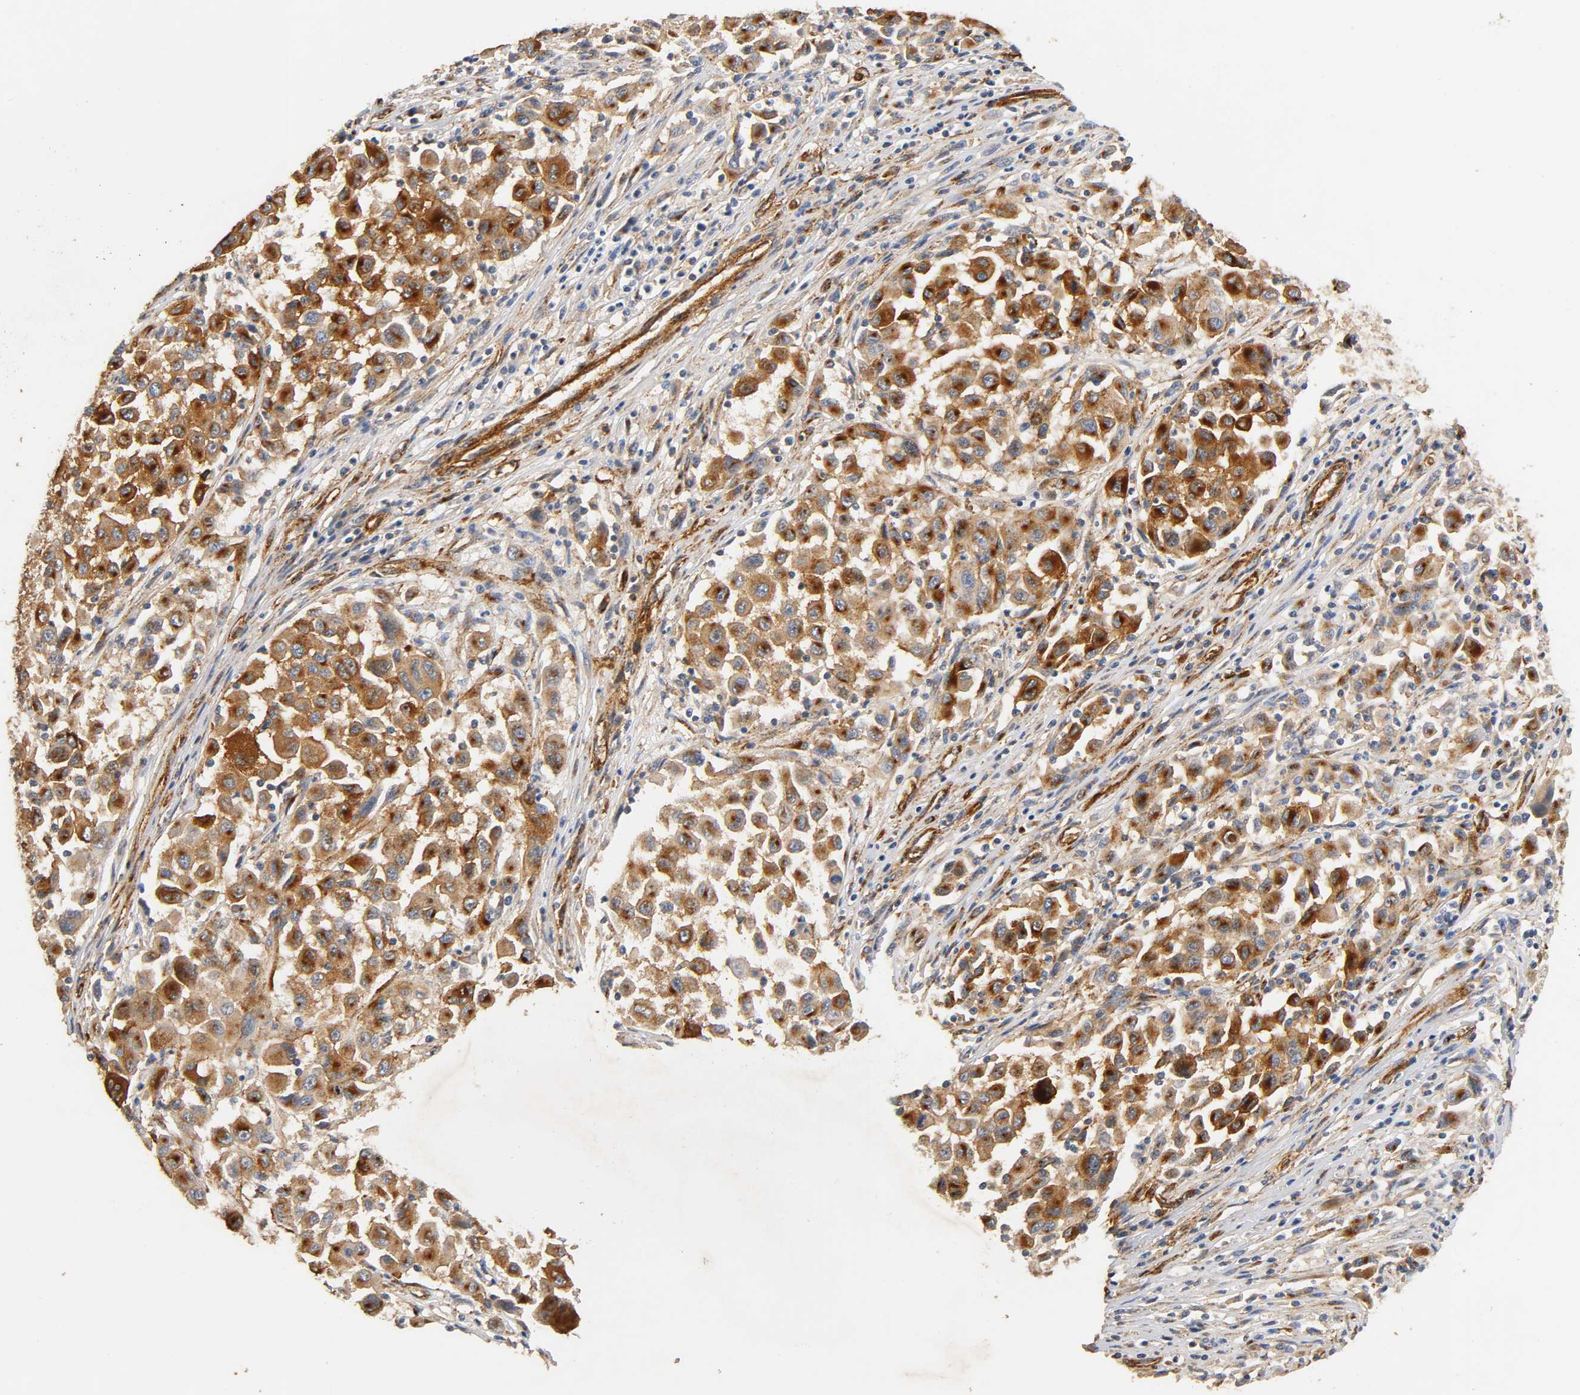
{"staining": {"intensity": "strong", "quantity": ">75%", "location": "cytoplasmic/membranous"}, "tissue": "melanoma", "cell_type": "Tumor cells", "image_type": "cancer", "snomed": [{"axis": "morphology", "description": "Malignant melanoma, Metastatic site"}, {"axis": "topography", "description": "Lymph node"}], "caption": "Melanoma tissue exhibits strong cytoplasmic/membranous staining in about >75% of tumor cells The protein is shown in brown color, while the nuclei are stained blue.", "gene": "IFITM3", "patient": {"sex": "male", "age": 61}}